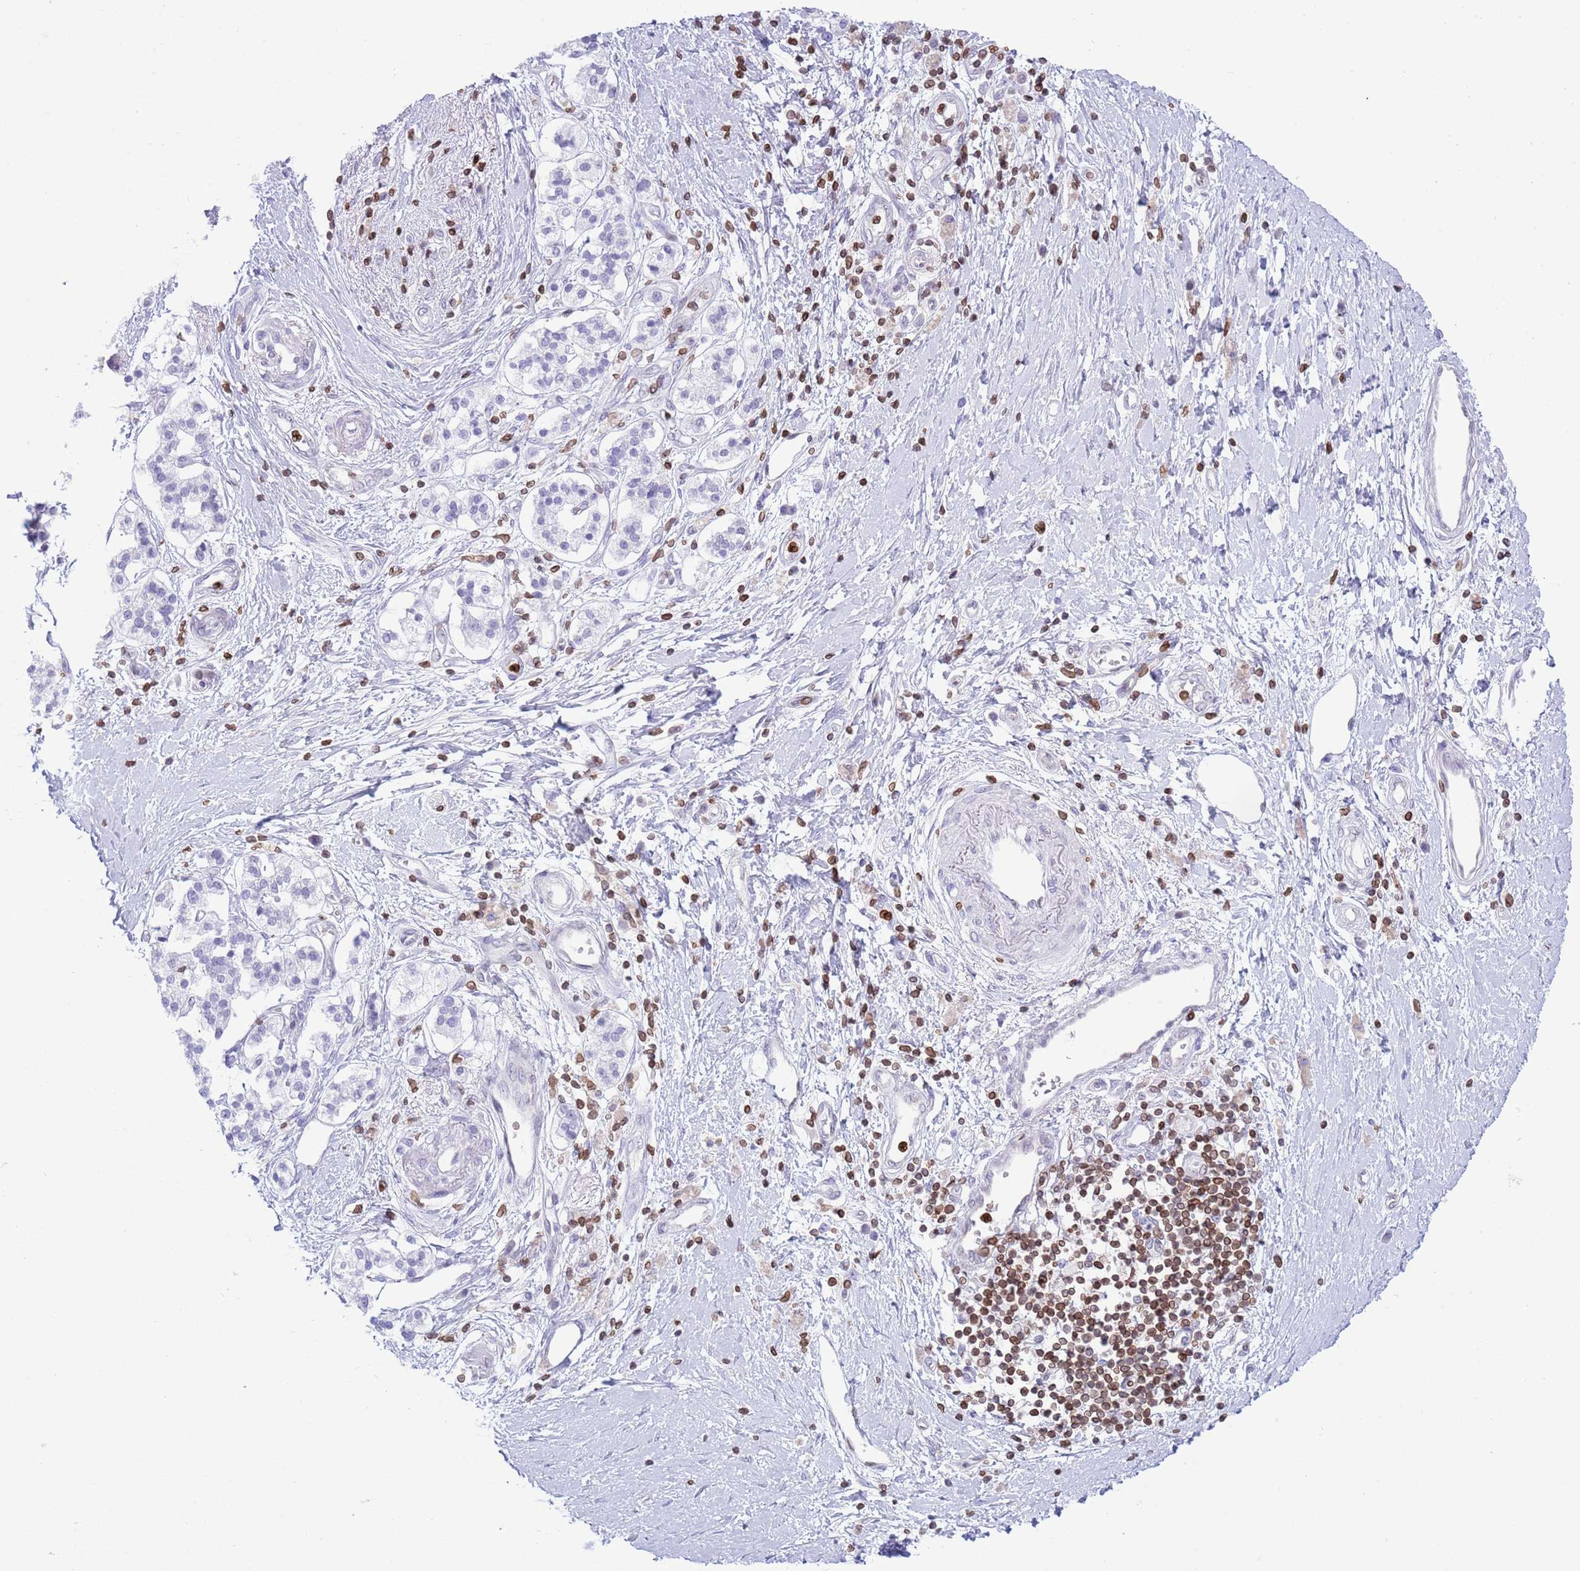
{"staining": {"intensity": "negative", "quantity": "none", "location": "none"}, "tissue": "pancreatic cancer", "cell_type": "Tumor cells", "image_type": "cancer", "snomed": [{"axis": "morphology", "description": "Adenocarcinoma, NOS"}, {"axis": "topography", "description": "Pancreas"}], "caption": "This is a photomicrograph of IHC staining of adenocarcinoma (pancreatic), which shows no expression in tumor cells.", "gene": "LBR", "patient": {"sex": "male", "age": 68}}